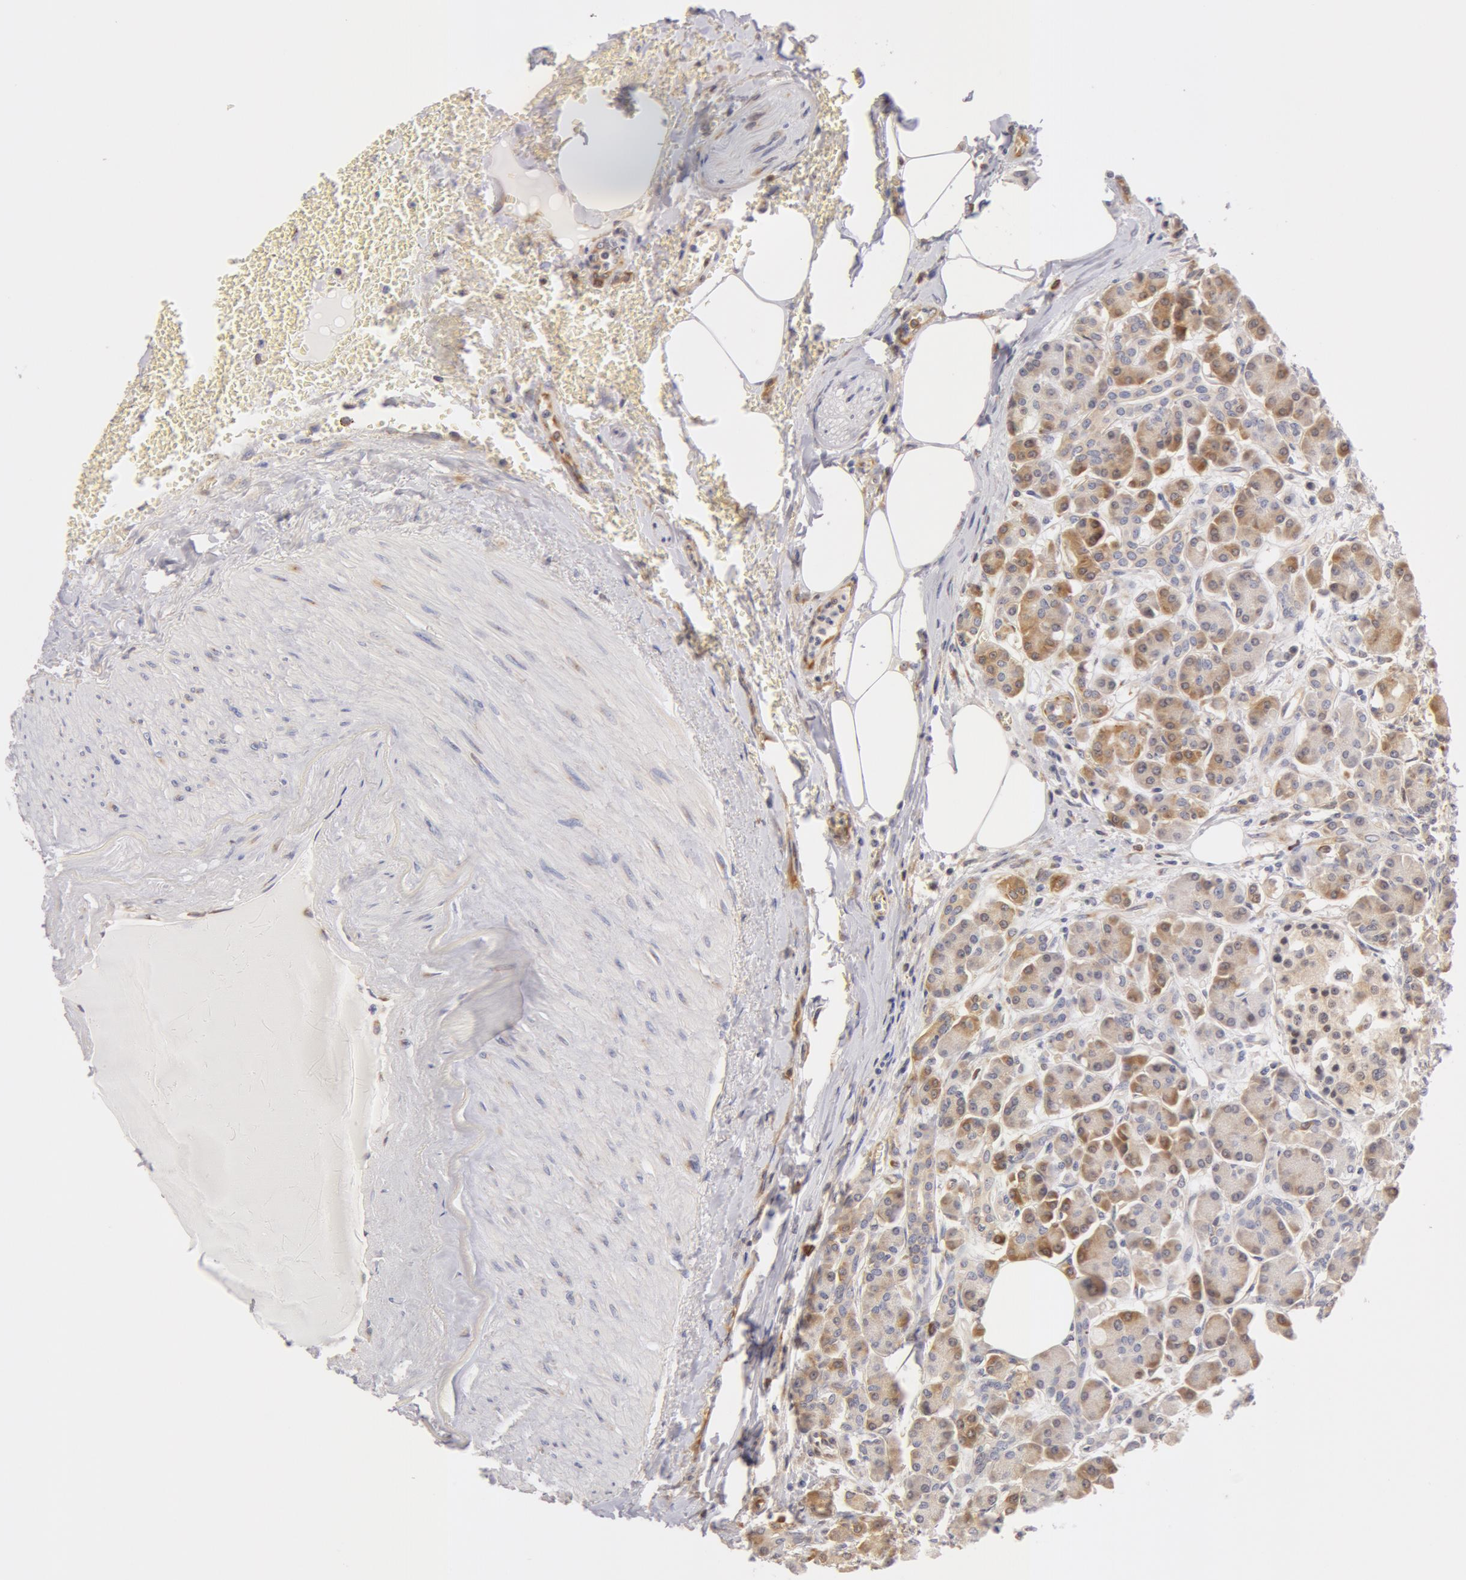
{"staining": {"intensity": "moderate", "quantity": "25%-75%", "location": "cytoplasmic/membranous"}, "tissue": "pancreas", "cell_type": "Exocrine glandular cells", "image_type": "normal", "snomed": [{"axis": "morphology", "description": "Normal tissue, NOS"}, {"axis": "topography", "description": "Pancreas"}], "caption": "Protein staining of benign pancreas exhibits moderate cytoplasmic/membranous positivity in approximately 25%-75% of exocrine glandular cells. The protein of interest is shown in brown color, while the nuclei are stained blue.", "gene": "DDX3X", "patient": {"sex": "female", "age": 73}}